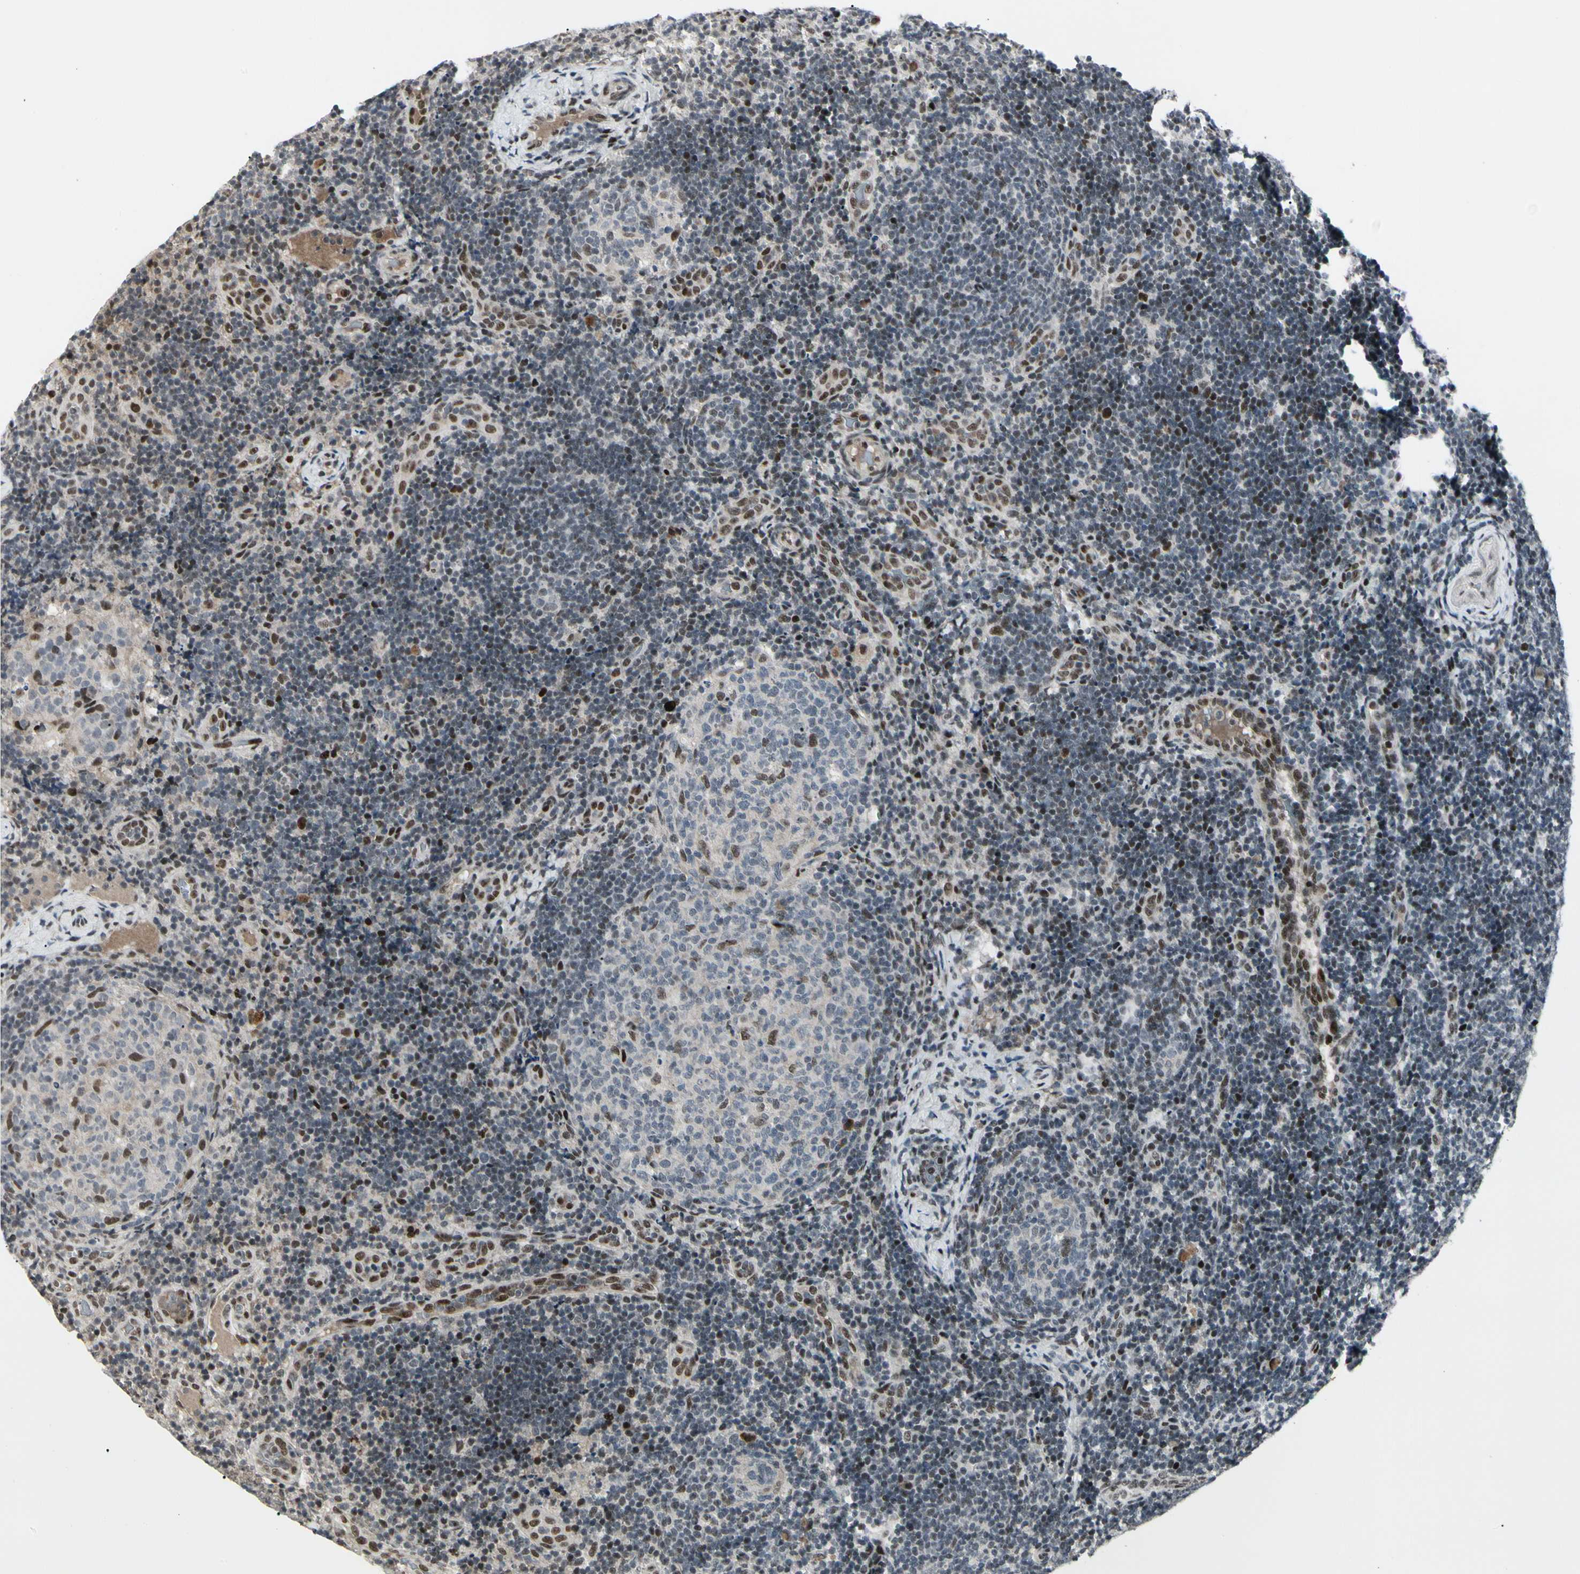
{"staining": {"intensity": "strong", "quantity": "<25%", "location": "nuclear"}, "tissue": "lymph node", "cell_type": "Germinal center cells", "image_type": "normal", "snomed": [{"axis": "morphology", "description": "Normal tissue, NOS"}, {"axis": "topography", "description": "Lymph node"}], "caption": "DAB immunohistochemical staining of unremarkable human lymph node reveals strong nuclear protein positivity in approximately <25% of germinal center cells.", "gene": "FOXJ2", "patient": {"sex": "female", "age": 14}}